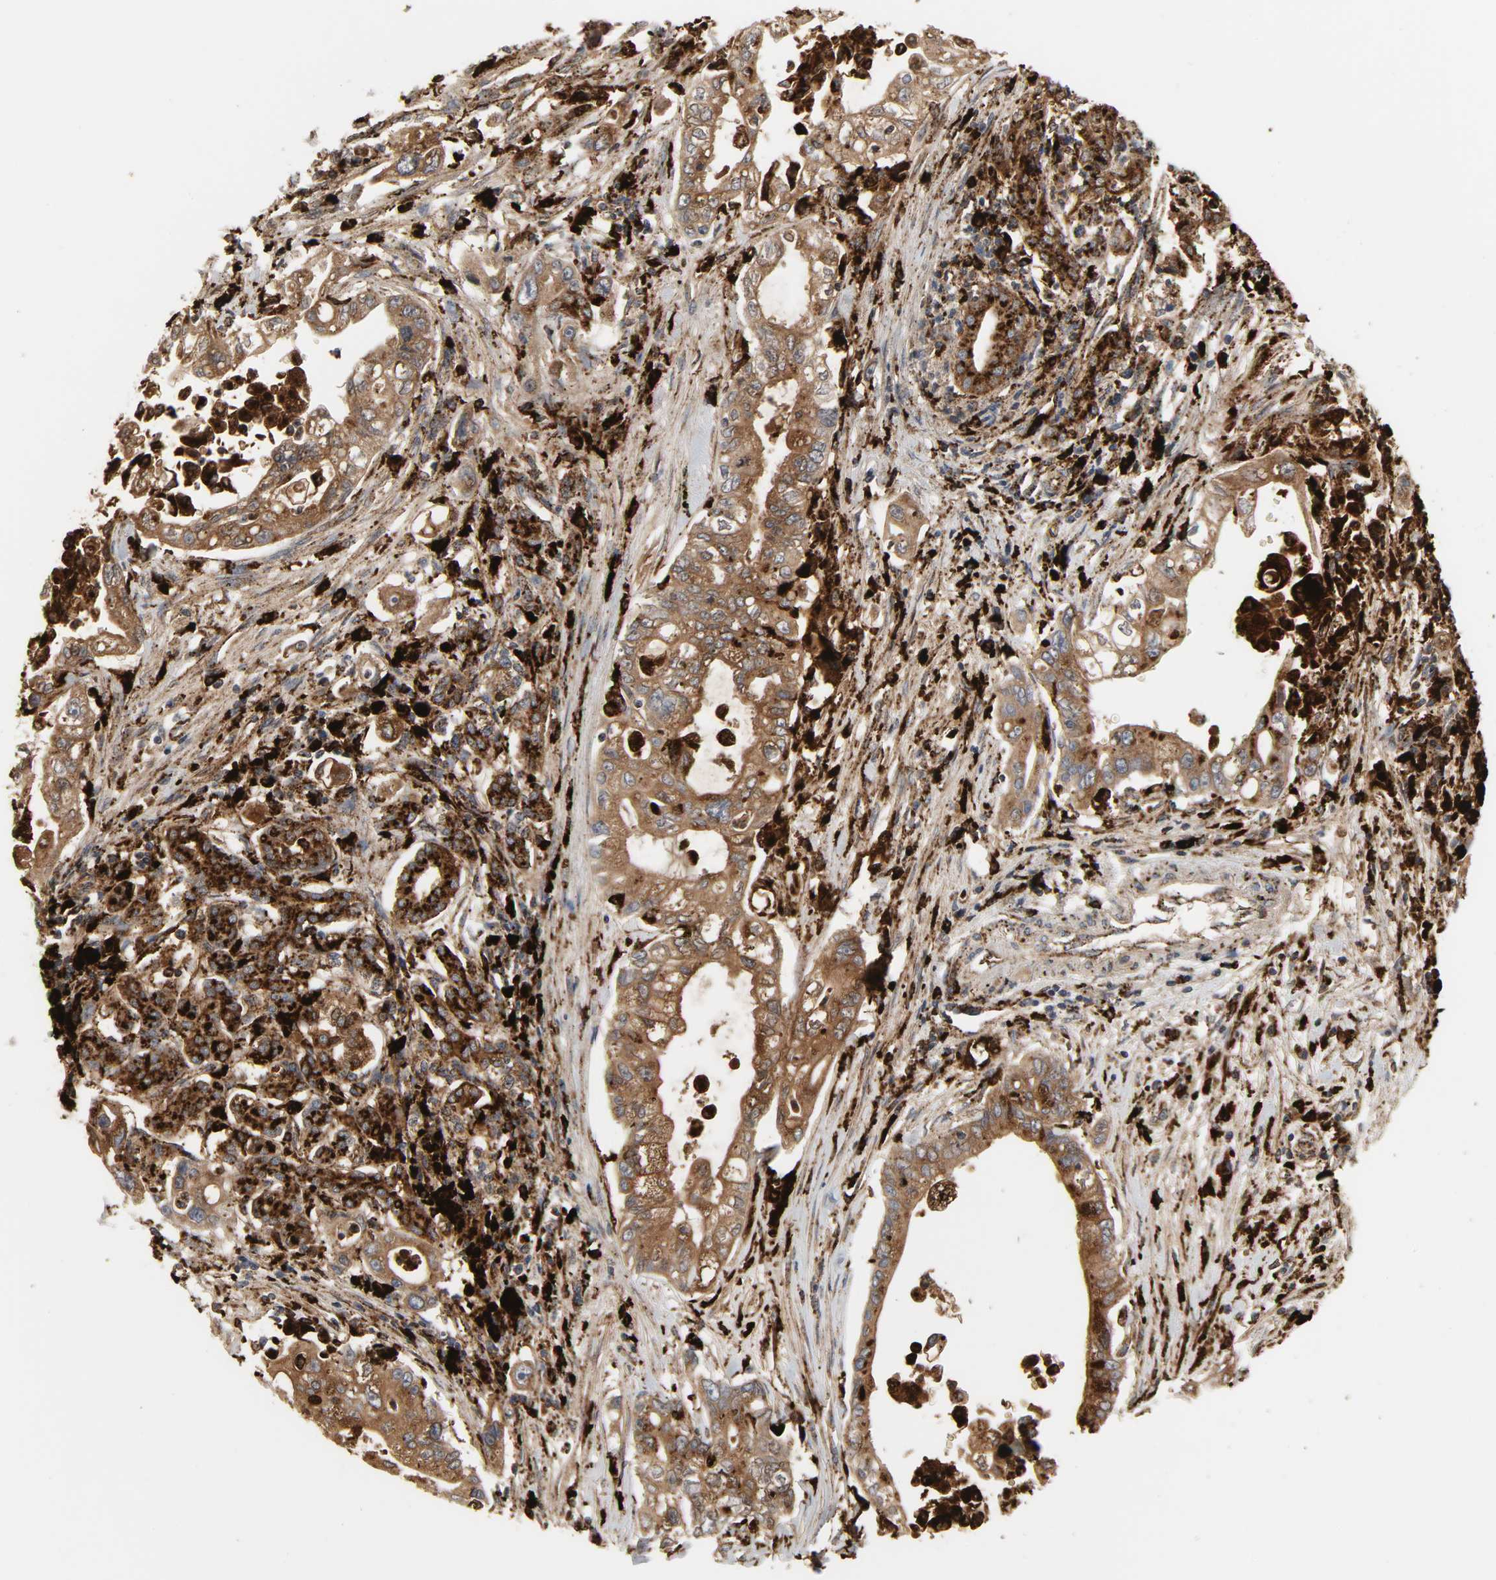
{"staining": {"intensity": "moderate", "quantity": ">75%", "location": "cytoplasmic/membranous"}, "tissue": "pancreatic cancer", "cell_type": "Tumor cells", "image_type": "cancer", "snomed": [{"axis": "morphology", "description": "Normal tissue, NOS"}, {"axis": "topography", "description": "Pancreas"}], "caption": "Immunohistochemical staining of pancreatic cancer demonstrates medium levels of moderate cytoplasmic/membranous protein expression in approximately >75% of tumor cells.", "gene": "PSAP", "patient": {"sex": "male", "age": 42}}